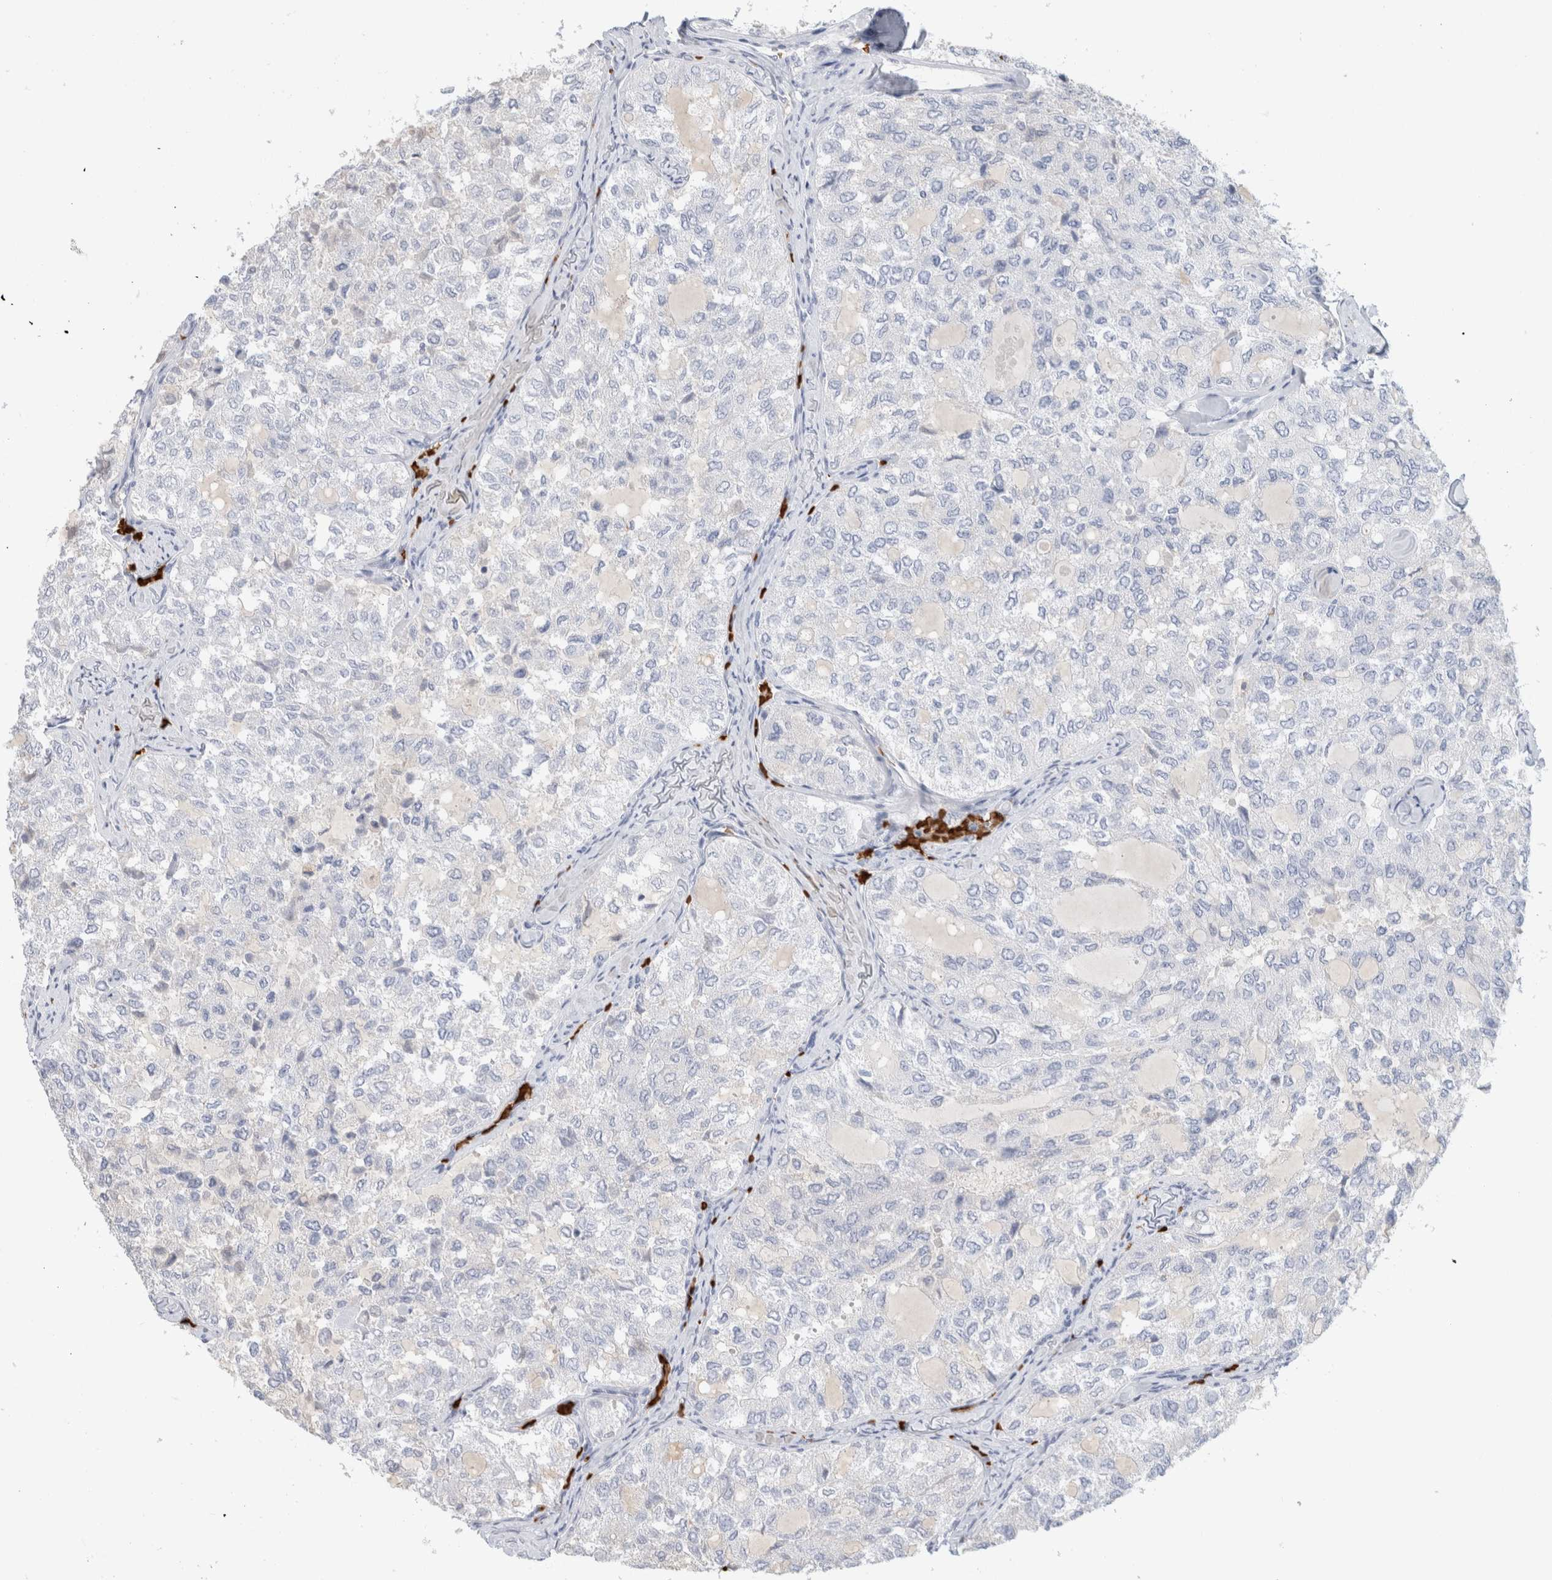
{"staining": {"intensity": "negative", "quantity": "none", "location": "none"}, "tissue": "thyroid cancer", "cell_type": "Tumor cells", "image_type": "cancer", "snomed": [{"axis": "morphology", "description": "Follicular adenoma carcinoma, NOS"}, {"axis": "topography", "description": "Thyroid gland"}], "caption": "IHC histopathology image of neoplastic tissue: follicular adenoma carcinoma (thyroid) stained with DAB (3,3'-diaminobenzidine) displays no significant protein positivity in tumor cells.", "gene": "CA1", "patient": {"sex": "male", "age": 75}}